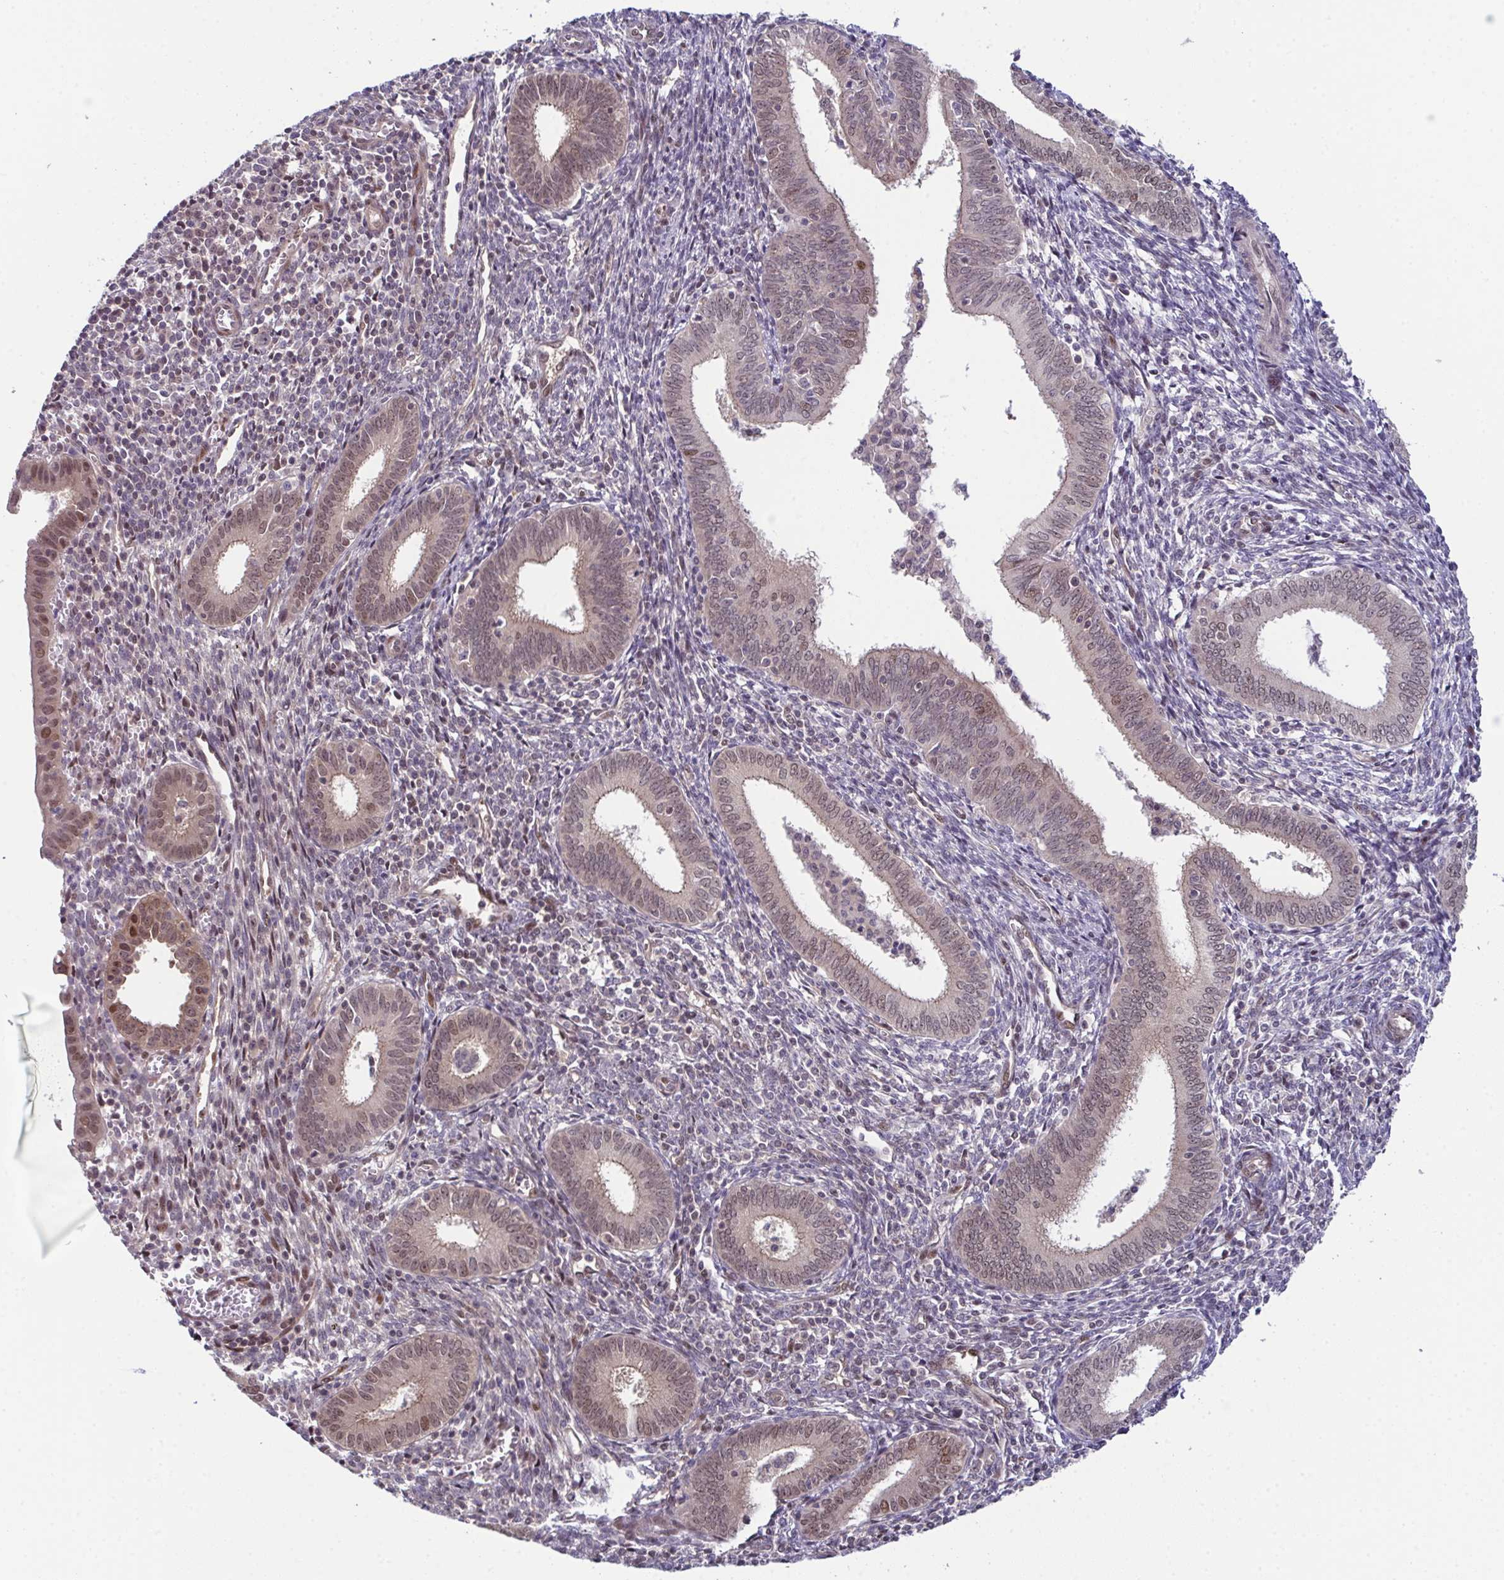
{"staining": {"intensity": "moderate", "quantity": "<25%", "location": "nuclear"}, "tissue": "endometrium", "cell_type": "Cells in endometrial stroma", "image_type": "normal", "snomed": [{"axis": "morphology", "description": "Normal tissue, NOS"}, {"axis": "topography", "description": "Endometrium"}], "caption": "Human endometrium stained with a brown dye shows moderate nuclear positive expression in about <25% of cells in endometrial stroma.", "gene": "DNAJB1", "patient": {"sex": "female", "age": 41}}